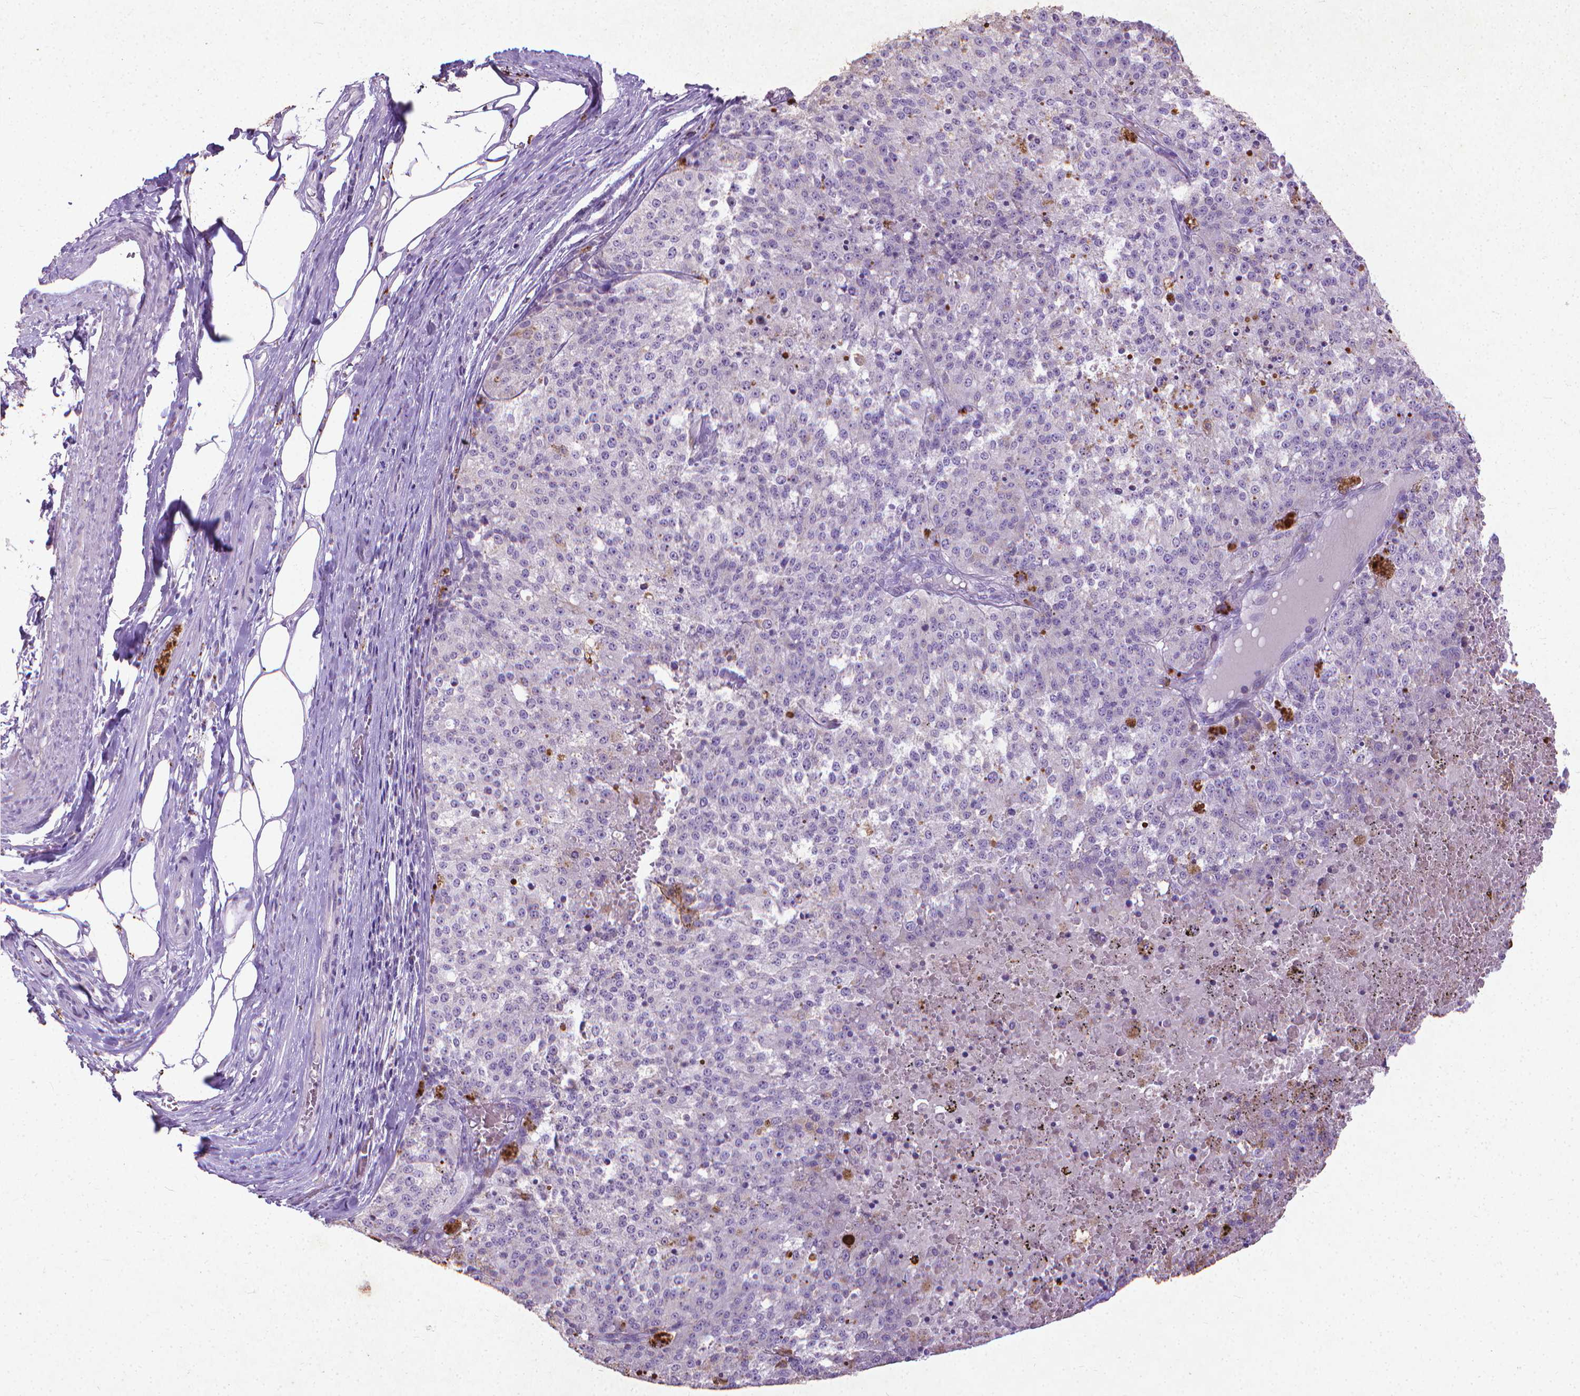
{"staining": {"intensity": "negative", "quantity": "none", "location": "none"}, "tissue": "melanoma", "cell_type": "Tumor cells", "image_type": "cancer", "snomed": [{"axis": "morphology", "description": "Malignant melanoma, Metastatic site"}, {"axis": "topography", "description": "Lymph node"}], "caption": "Protein analysis of melanoma shows no significant staining in tumor cells. (Stains: DAB immunohistochemistry with hematoxylin counter stain, Microscopy: brightfield microscopy at high magnification).", "gene": "KRT5", "patient": {"sex": "female", "age": 64}}